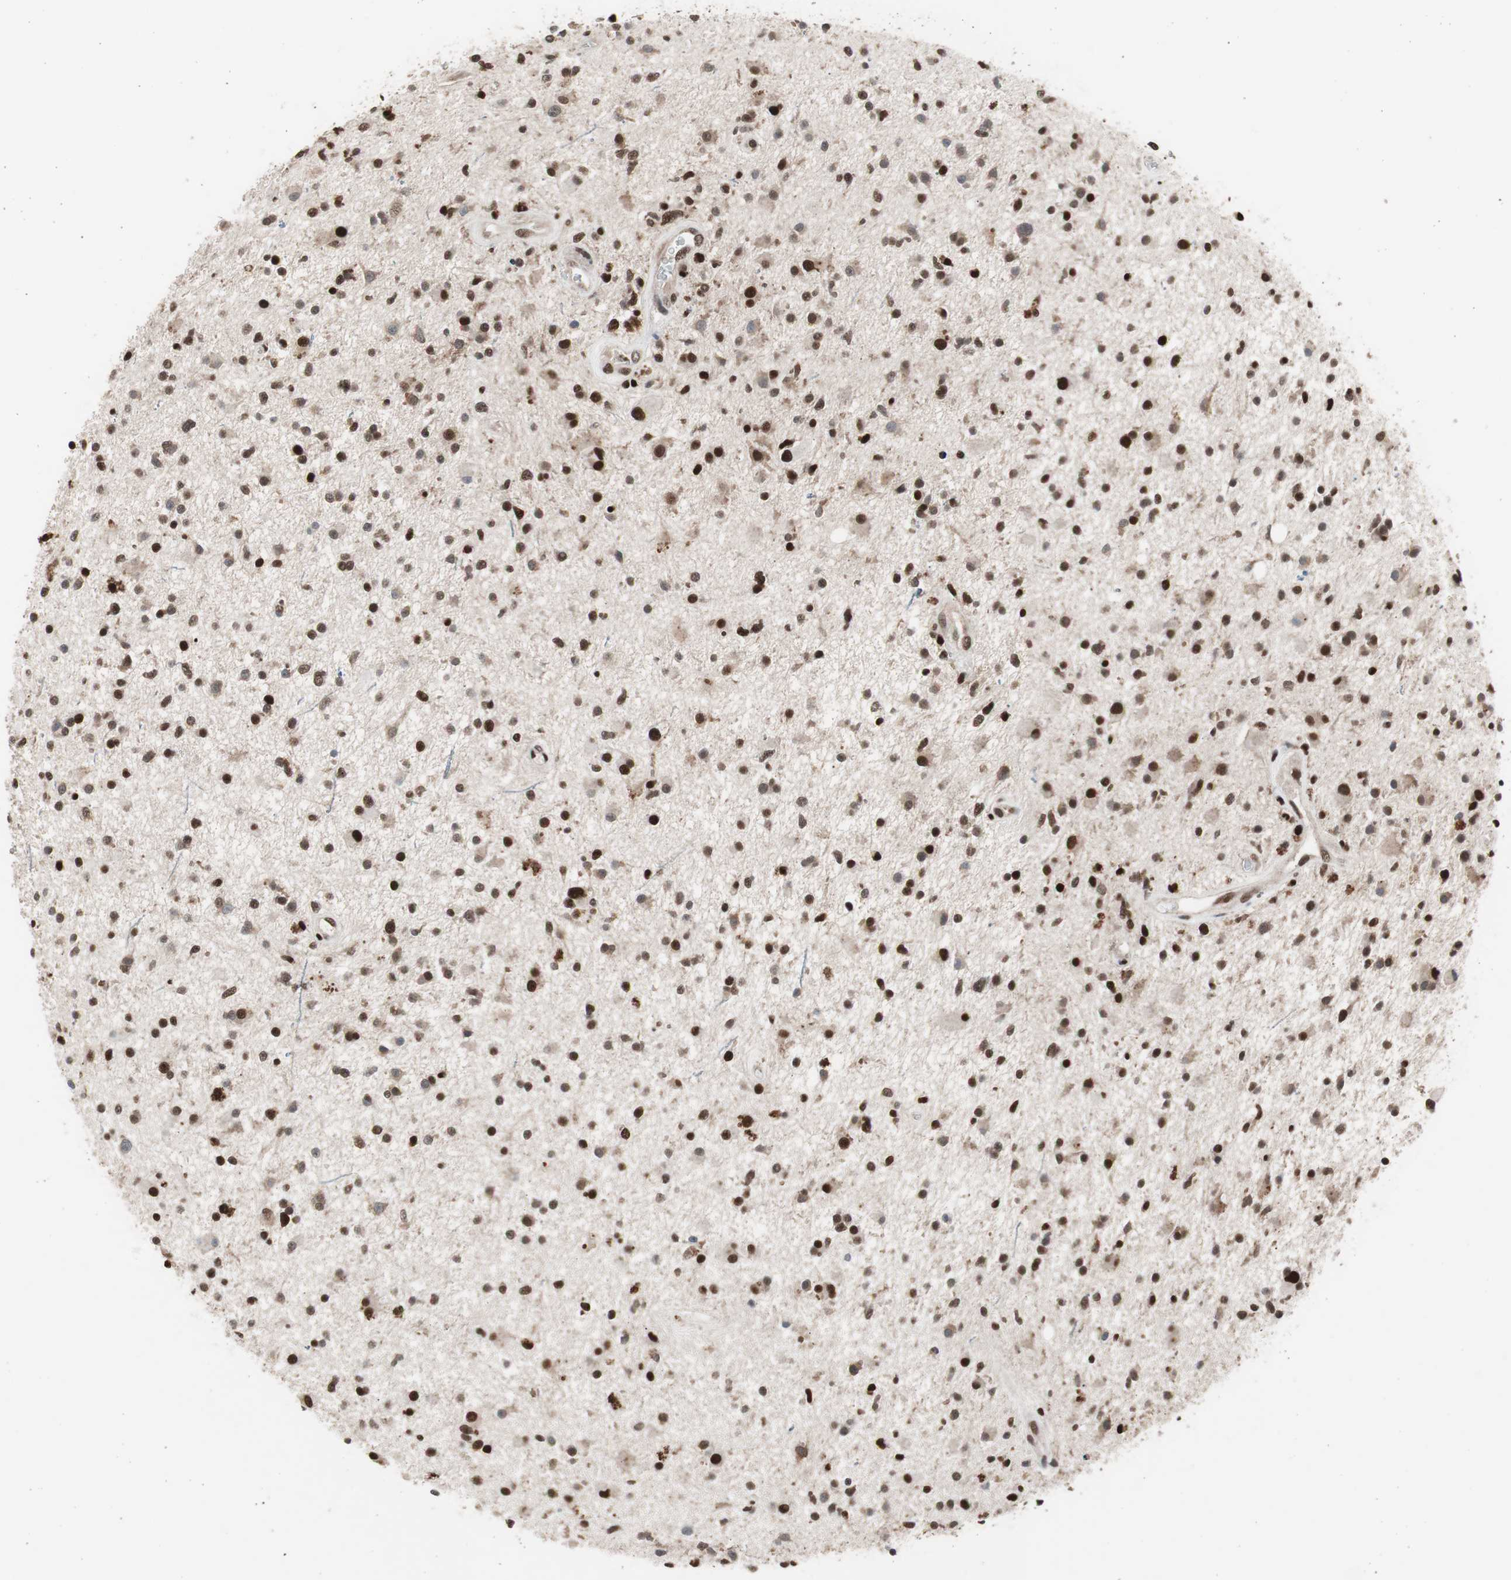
{"staining": {"intensity": "strong", "quantity": ">75%", "location": "nuclear"}, "tissue": "glioma", "cell_type": "Tumor cells", "image_type": "cancer", "snomed": [{"axis": "morphology", "description": "Glioma, malignant, High grade"}, {"axis": "topography", "description": "Brain"}], "caption": "Glioma stained with immunohistochemistry exhibits strong nuclear staining in approximately >75% of tumor cells.", "gene": "RPA1", "patient": {"sex": "male", "age": 33}}